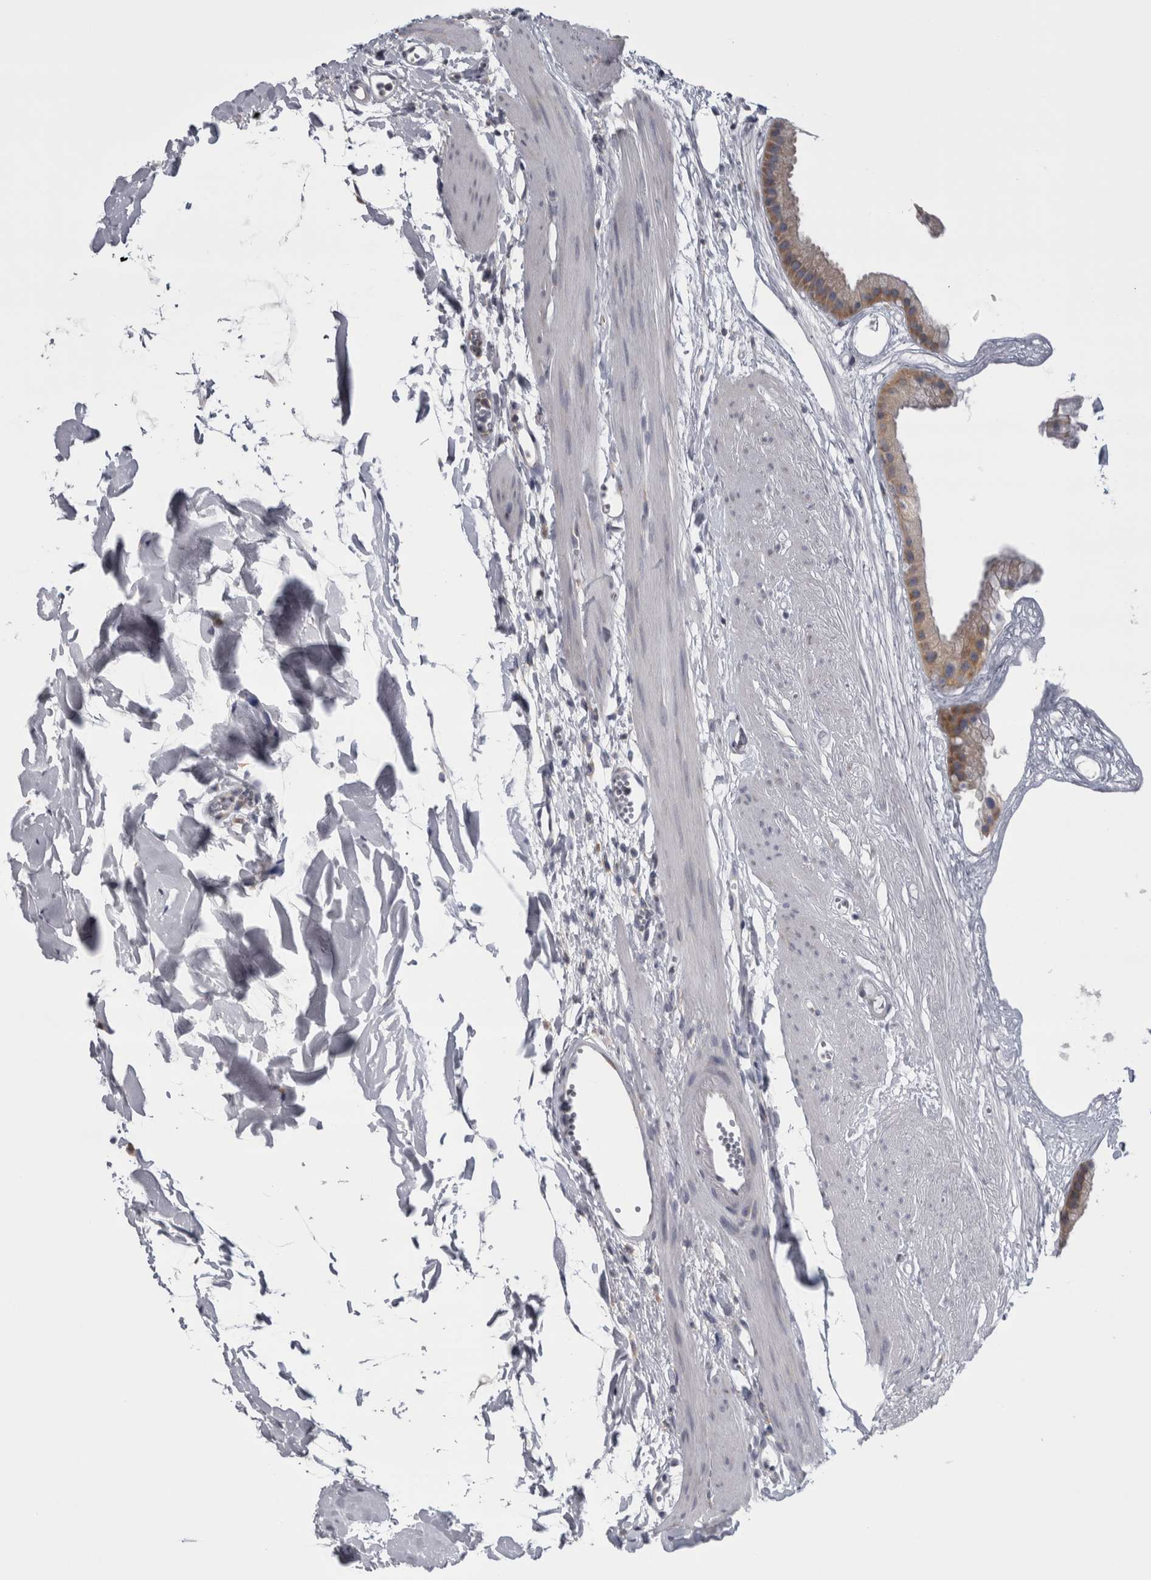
{"staining": {"intensity": "weak", "quantity": ">75%", "location": "cytoplasmic/membranous"}, "tissue": "gallbladder", "cell_type": "Glandular cells", "image_type": "normal", "snomed": [{"axis": "morphology", "description": "Normal tissue, NOS"}, {"axis": "topography", "description": "Gallbladder"}], "caption": "Weak cytoplasmic/membranous expression for a protein is present in approximately >75% of glandular cells of unremarkable gallbladder using IHC.", "gene": "PRRC2C", "patient": {"sex": "female", "age": 64}}